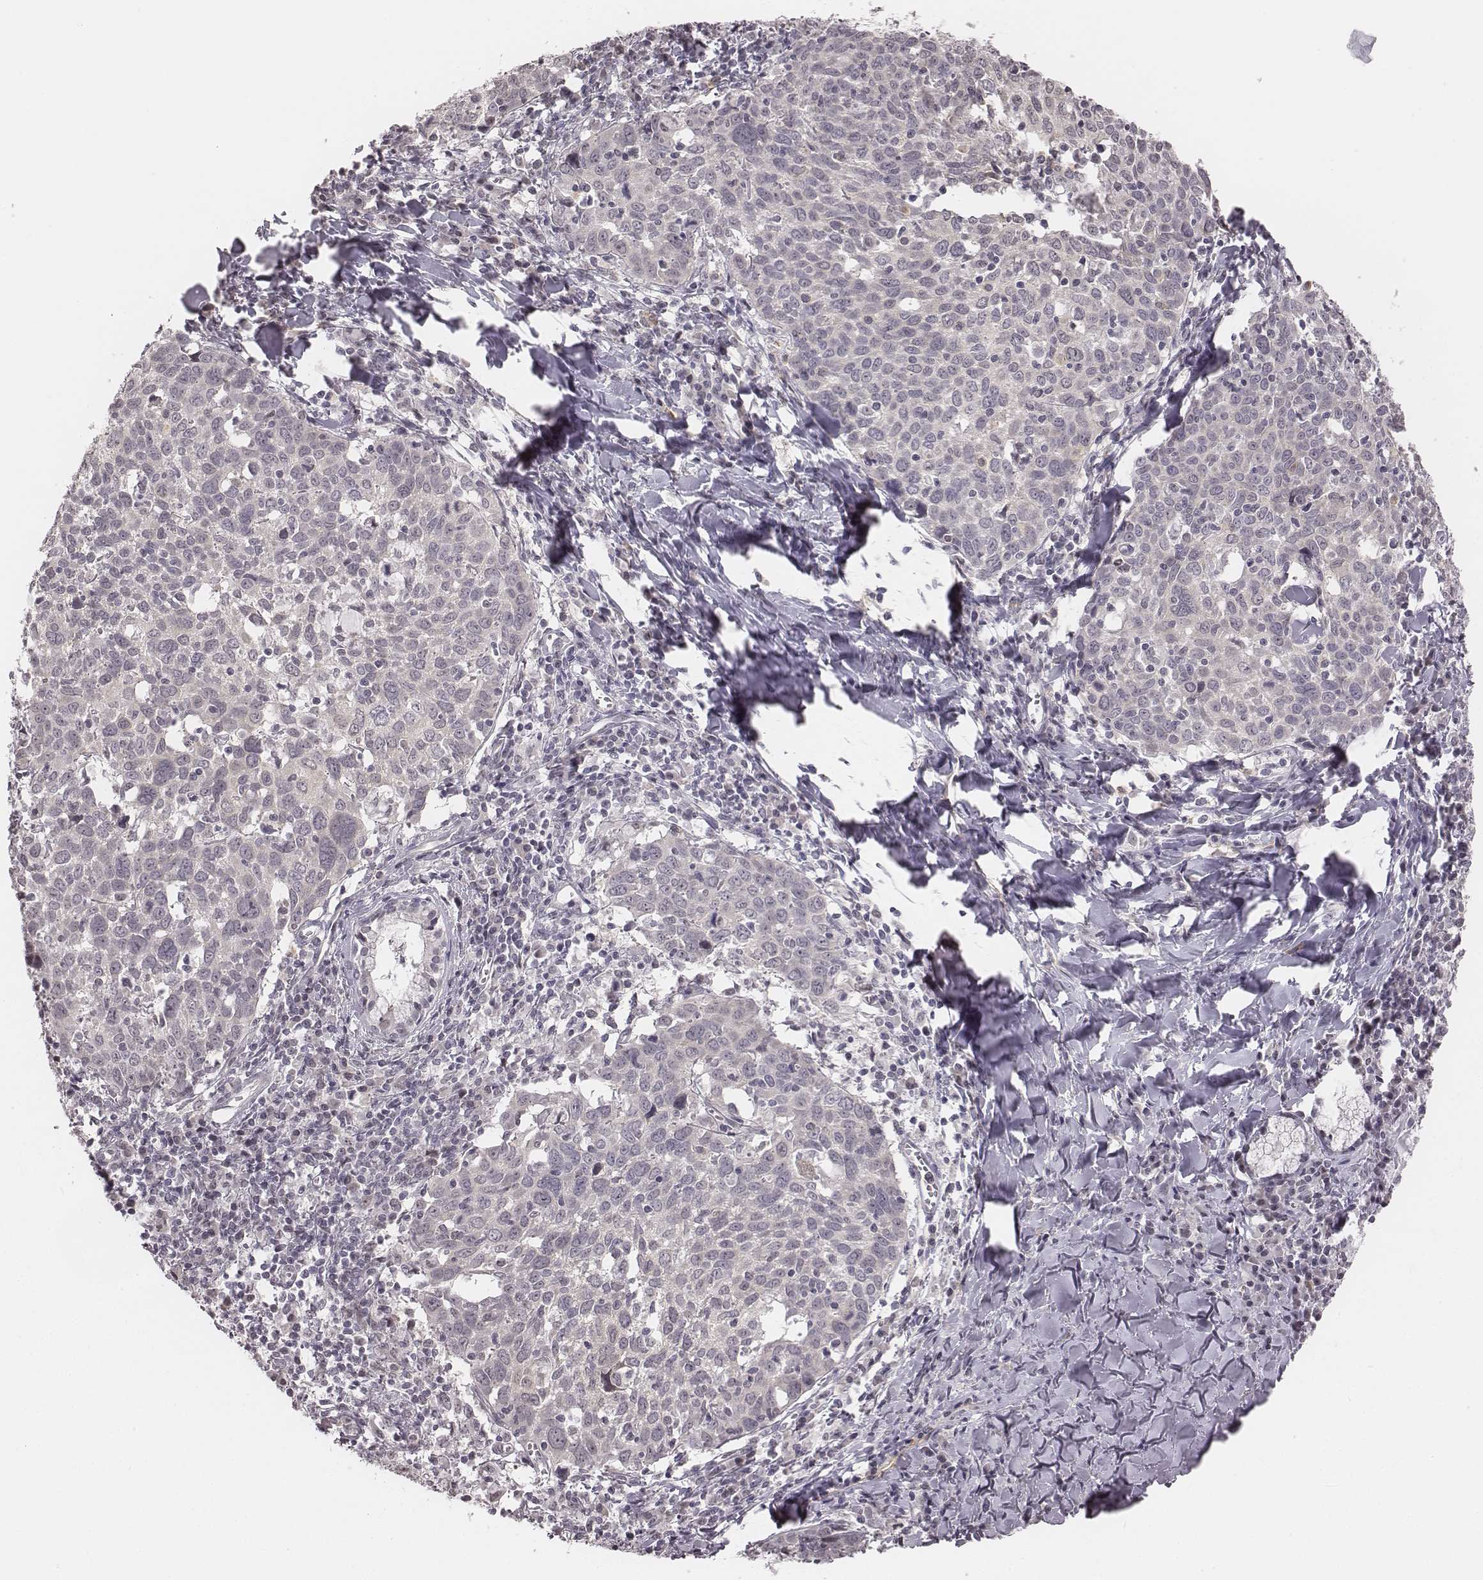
{"staining": {"intensity": "negative", "quantity": "none", "location": "none"}, "tissue": "lung cancer", "cell_type": "Tumor cells", "image_type": "cancer", "snomed": [{"axis": "morphology", "description": "Squamous cell carcinoma, NOS"}, {"axis": "topography", "description": "Lung"}], "caption": "IHC photomicrograph of neoplastic tissue: squamous cell carcinoma (lung) stained with DAB shows no significant protein staining in tumor cells.", "gene": "RPGRIP1", "patient": {"sex": "male", "age": 57}}